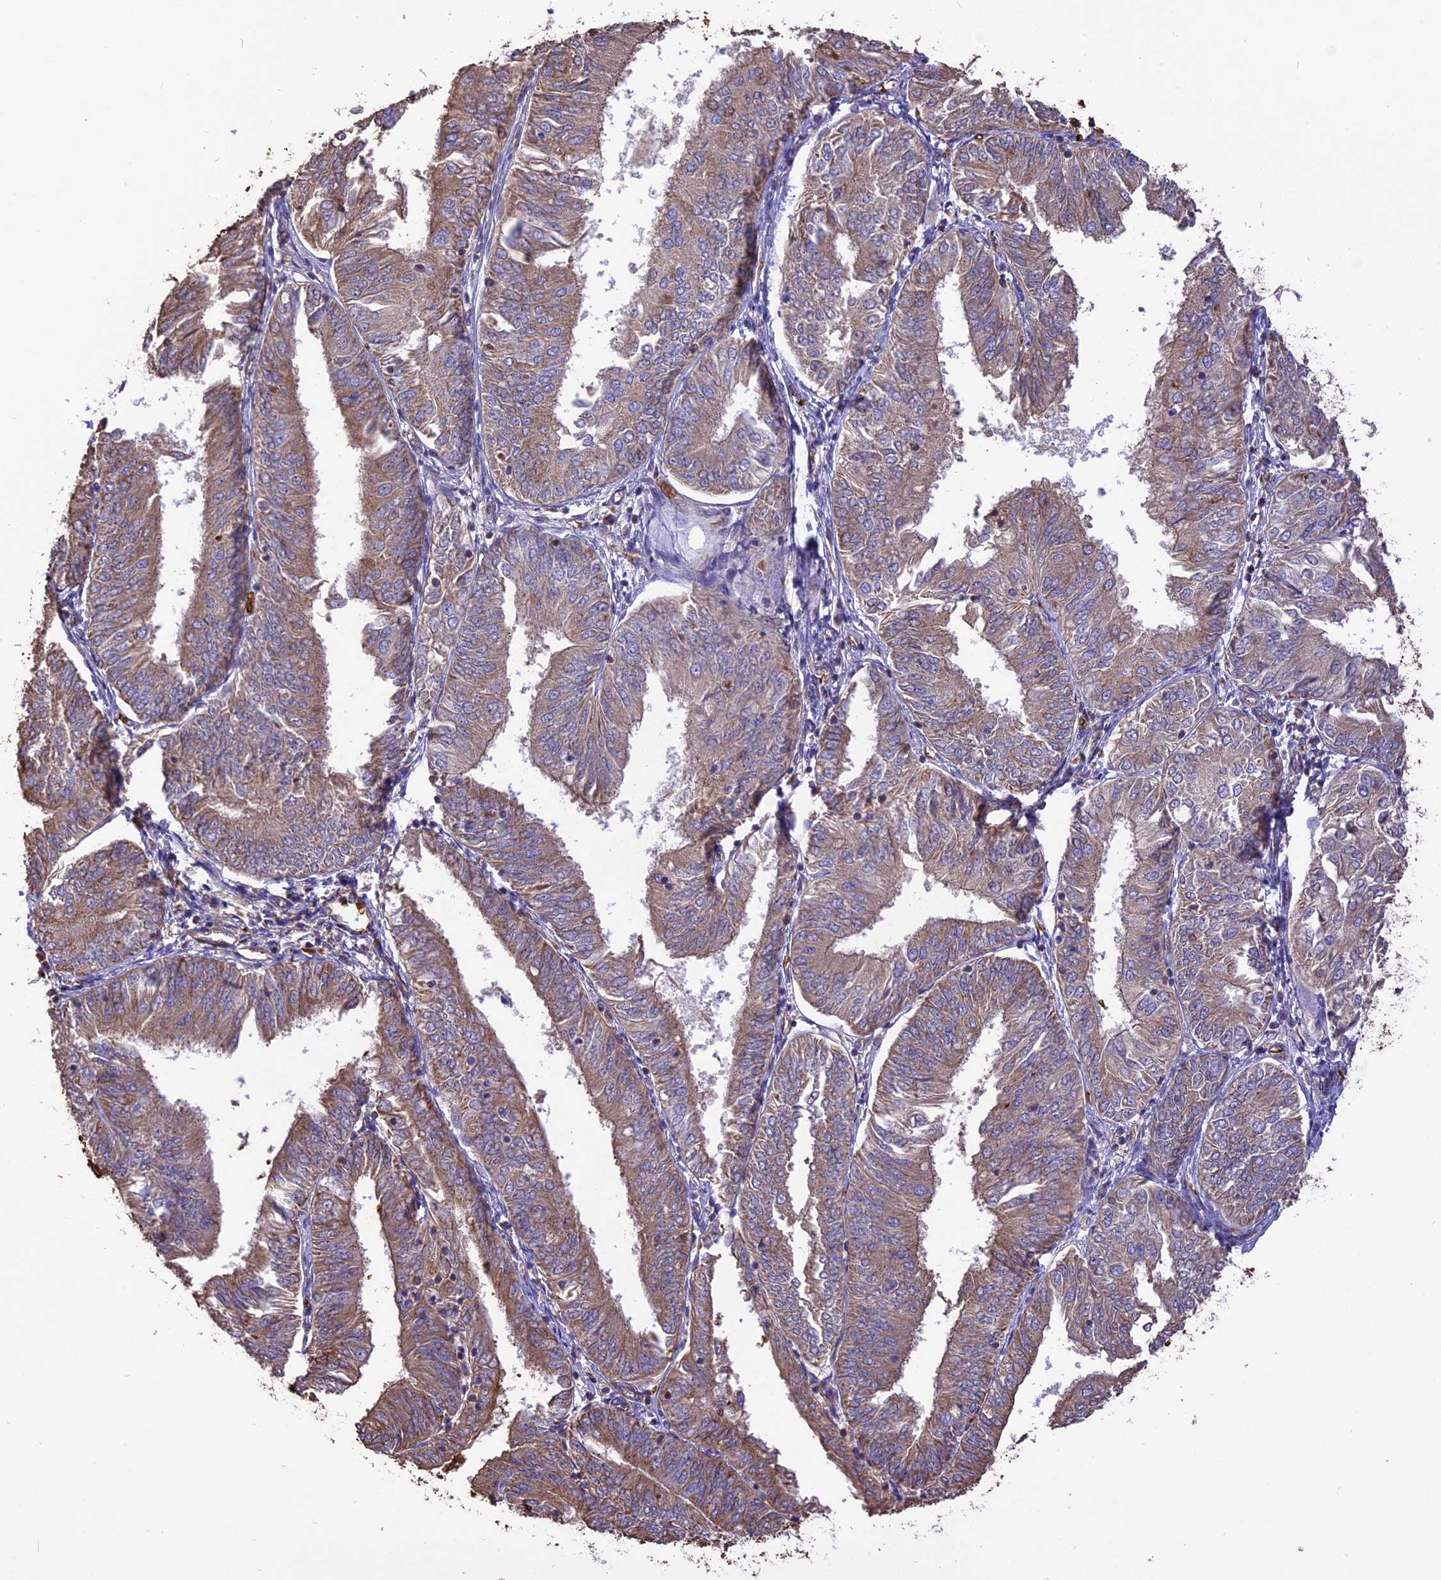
{"staining": {"intensity": "moderate", "quantity": "25%-75%", "location": "cytoplasmic/membranous"}, "tissue": "endometrial cancer", "cell_type": "Tumor cells", "image_type": "cancer", "snomed": [{"axis": "morphology", "description": "Adenocarcinoma, NOS"}, {"axis": "topography", "description": "Endometrium"}], "caption": "Immunohistochemical staining of adenocarcinoma (endometrial) shows medium levels of moderate cytoplasmic/membranous protein staining in about 25%-75% of tumor cells.", "gene": "TTC4", "patient": {"sex": "female", "age": 58}}